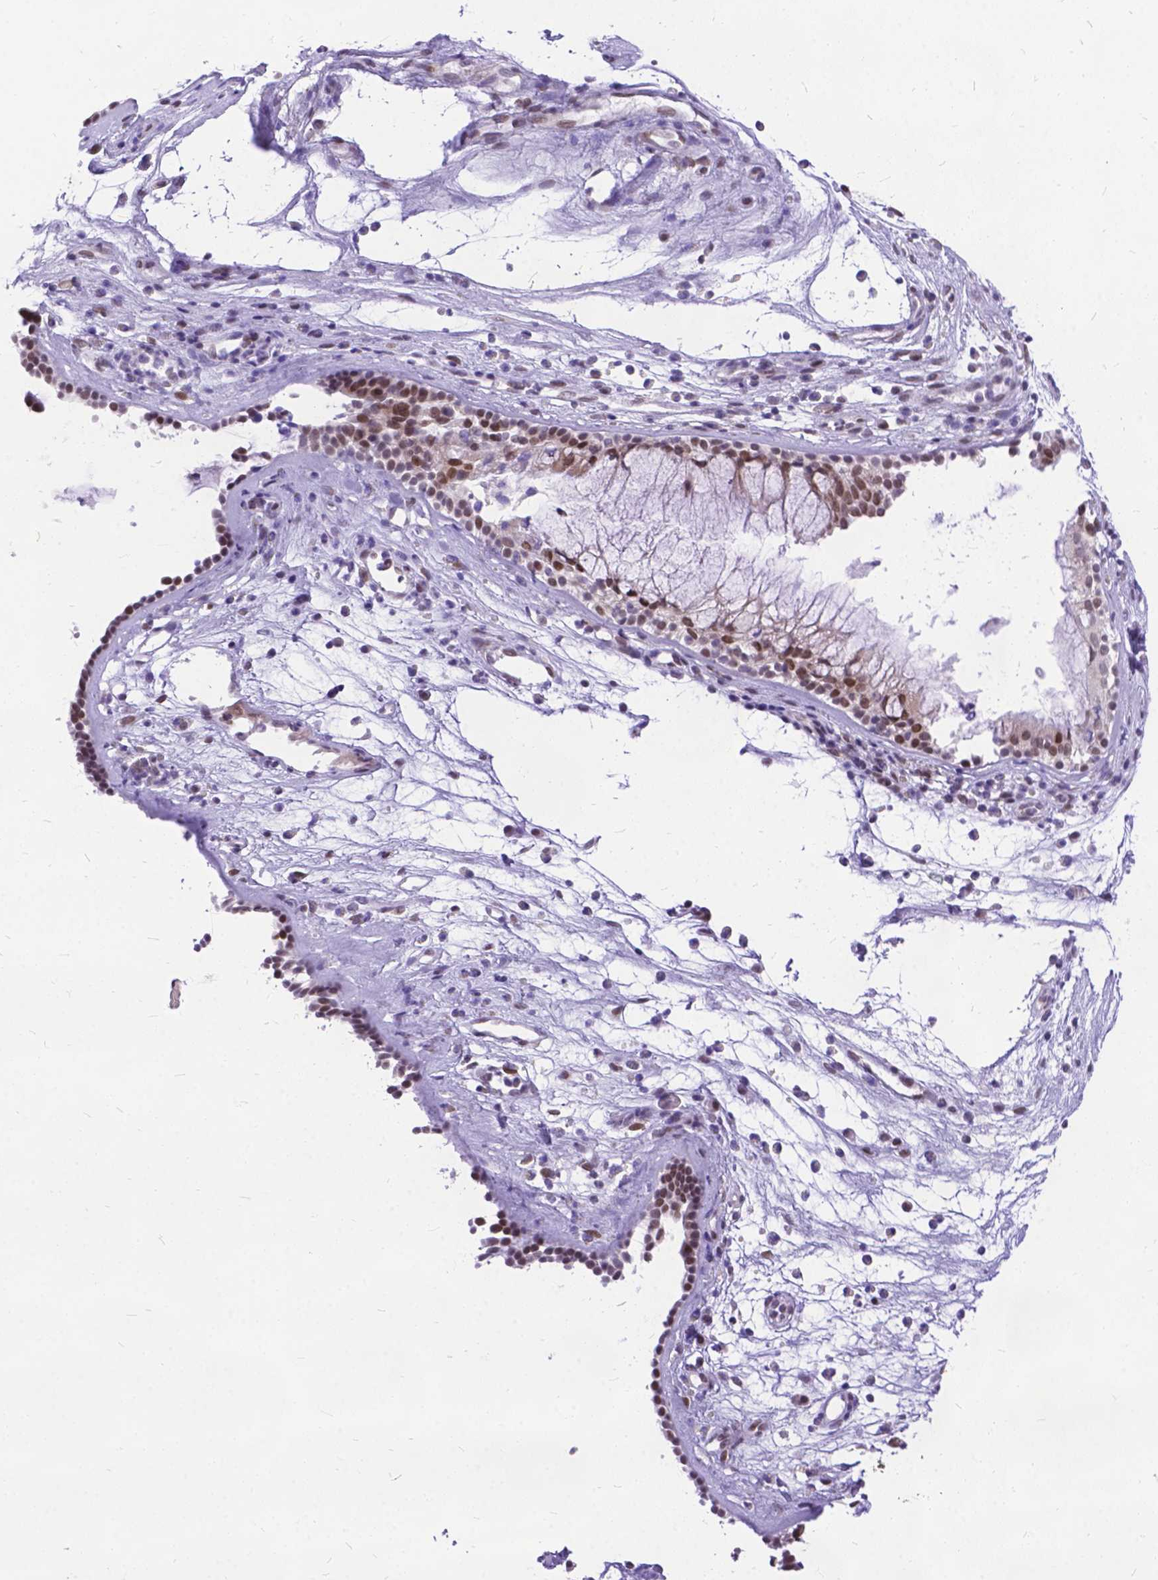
{"staining": {"intensity": "weak", "quantity": "25%-75%", "location": "nuclear"}, "tissue": "nasopharynx", "cell_type": "Respiratory epithelial cells", "image_type": "normal", "snomed": [{"axis": "morphology", "description": "Normal tissue, NOS"}, {"axis": "topography", "description": "Nasopharynx"}], "caption": "Unremarkable nasopharynx demonstrates weak nuclear positivity in approximately 25%-75% of respiratory epithelial cells, visualized by immunohistochemistry. (DAB = brown stain, brightfield microscopy at high magnification).", "gene": "FAM124B", "patient": {"sex": "male", "age": 77}}